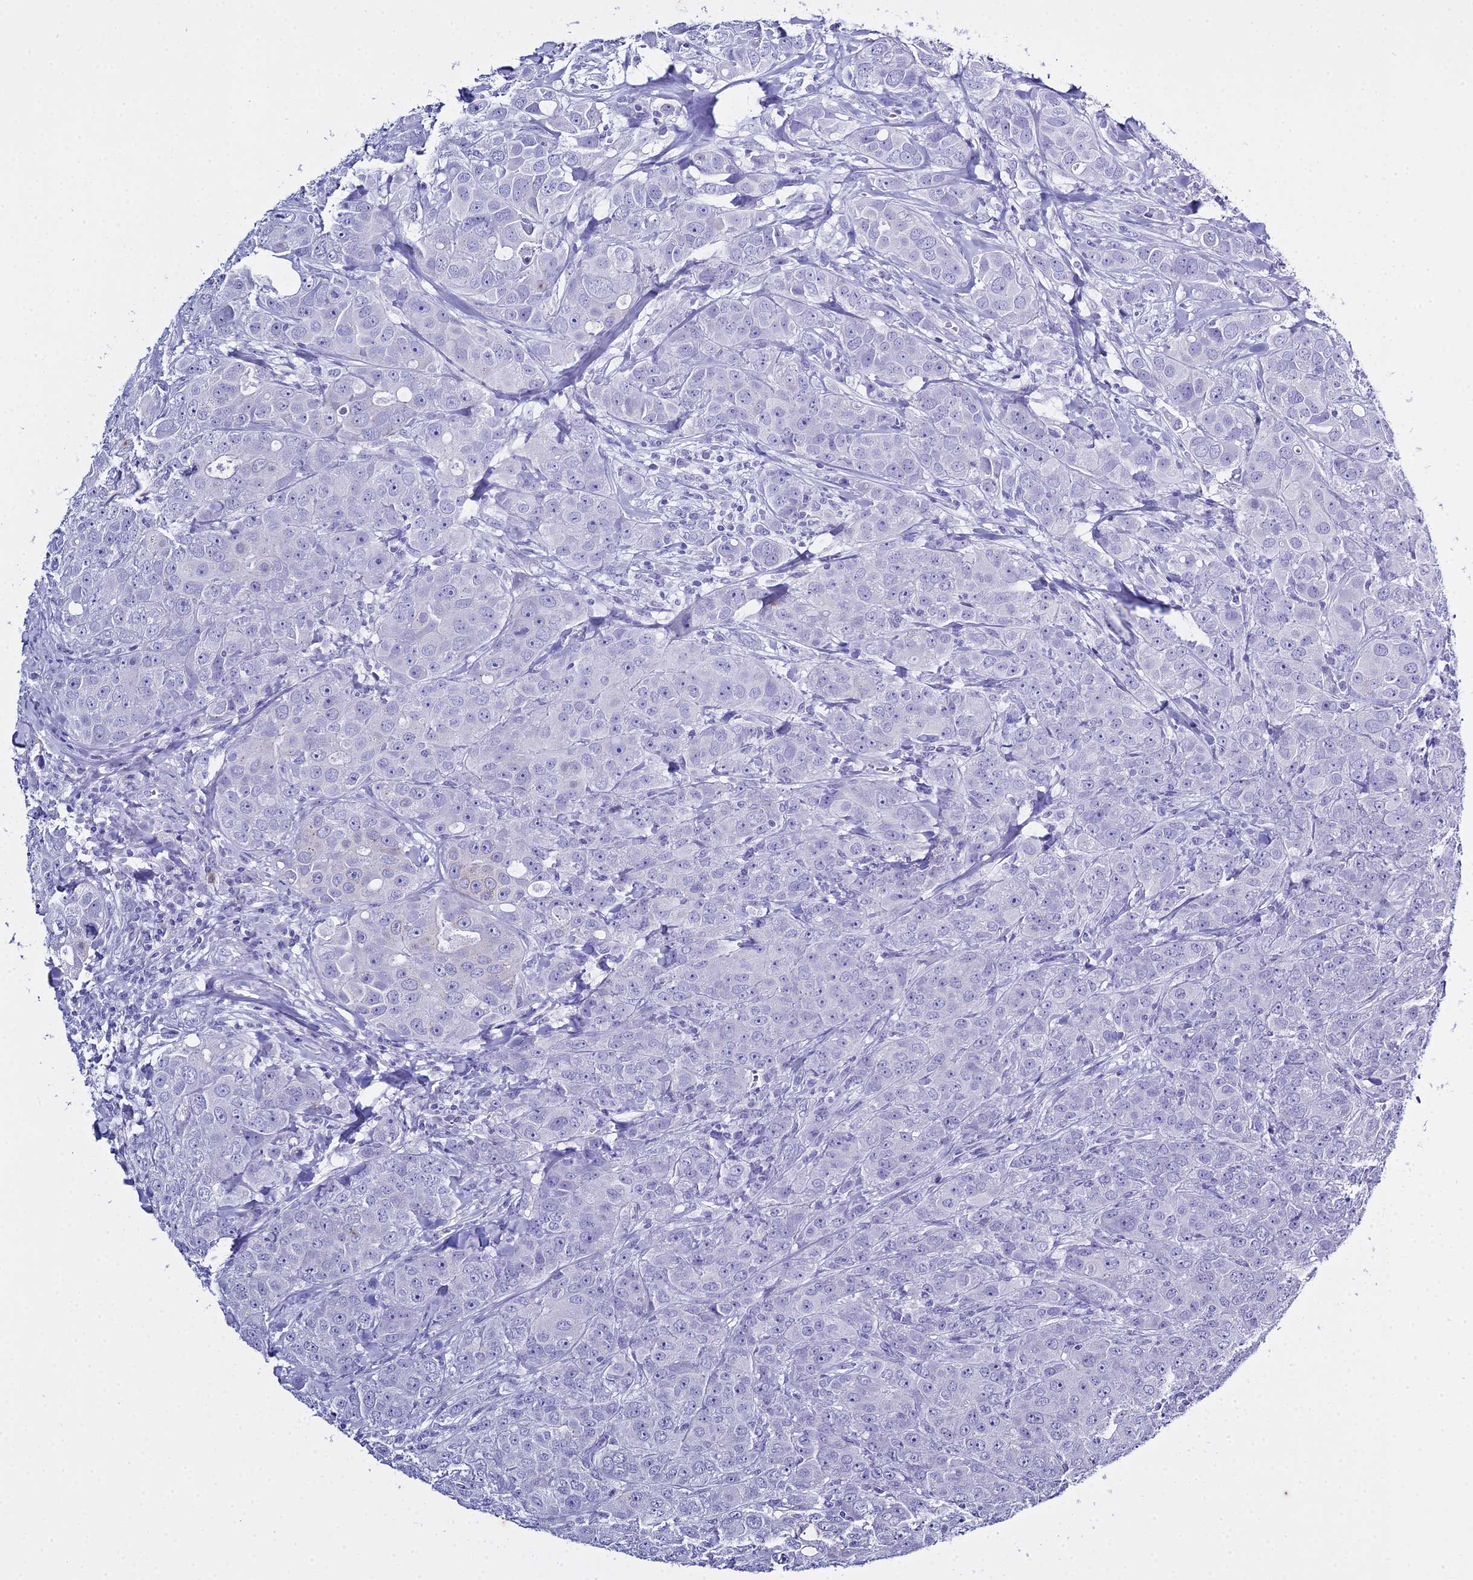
{"staining": {"intensity": "negative", "quantity": "none", "location": "none"}, "tissue": "breast cancer", "cell_type": "Tumor cells", "image_type": "cancer", "snomed": [{"axis": "morphology", "description": "Duct carcinoma"}, {"axis": "topography", "description": "Breast"}], "caption": "Photomicrograph shows no significant protein staining in tumor cells of breast cancer (infiltrating ductal carcinoma). (Stains: DAB (3,3'-diaminobenzidine) immunohistochemistry with hematoxylin counter stain, Microscopy: brightfield microscopy at high magnification).", "gene": "HMGB4", "patient": {"sex": "female", "age": 43}}